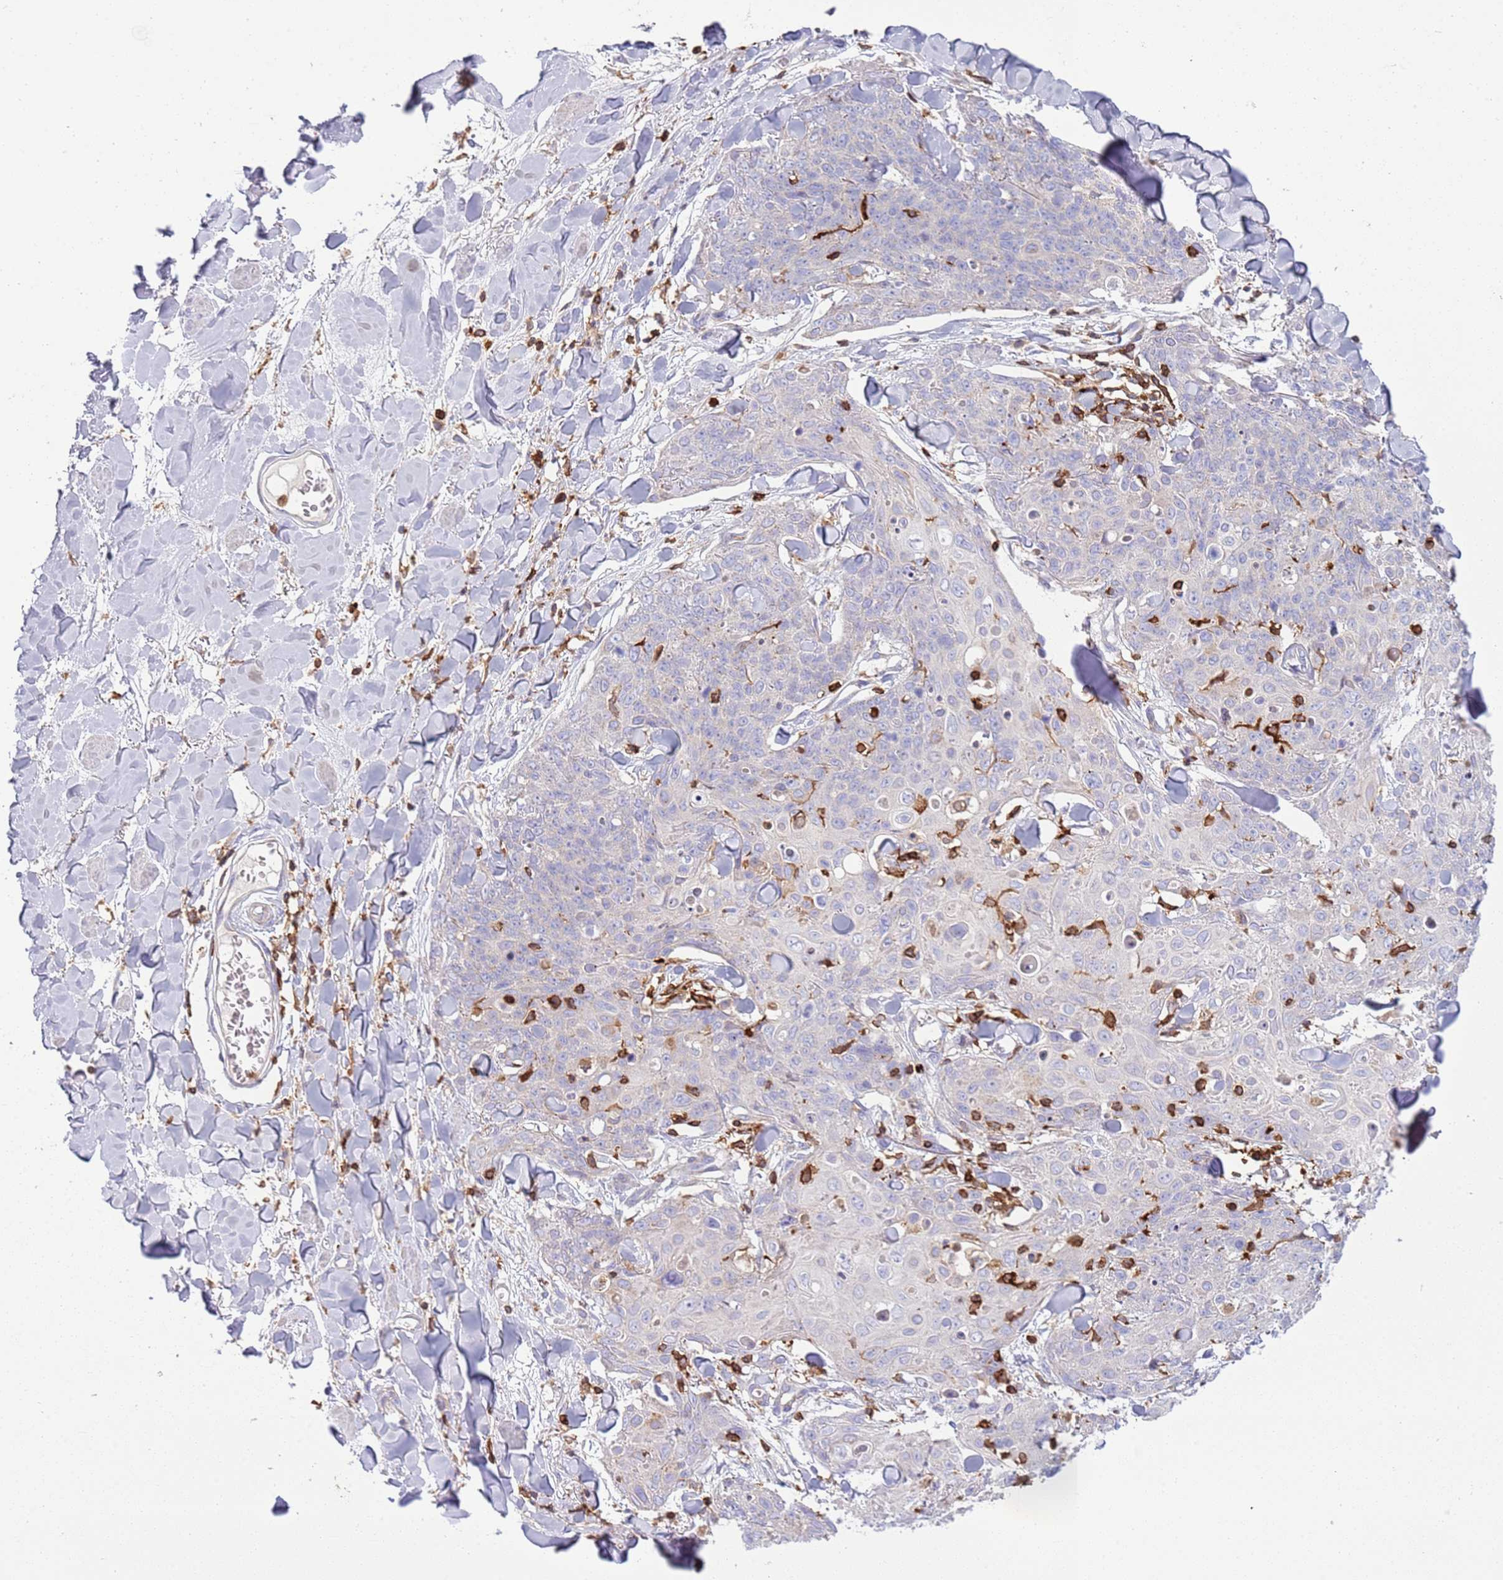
{"staining": {"intensity": "negative", "quantity": "none", "location": "none"}, "tissue": "skin cancer", "cell_type": "Tumor cells", "image_type": "cancer", "snomed": [{"axis": "morphology", "description": "Squamous cell carcinoma, NOS"}, {"axis": "topography", "description": "Skin"}, {"axis": "topography", "description": "Vulva"}], "caption": "Image shows no protein positivity in tumor cells of skin cancer tissue.", "gene": "TTPAL", "patient": {"sex": "female", "age": 85}}